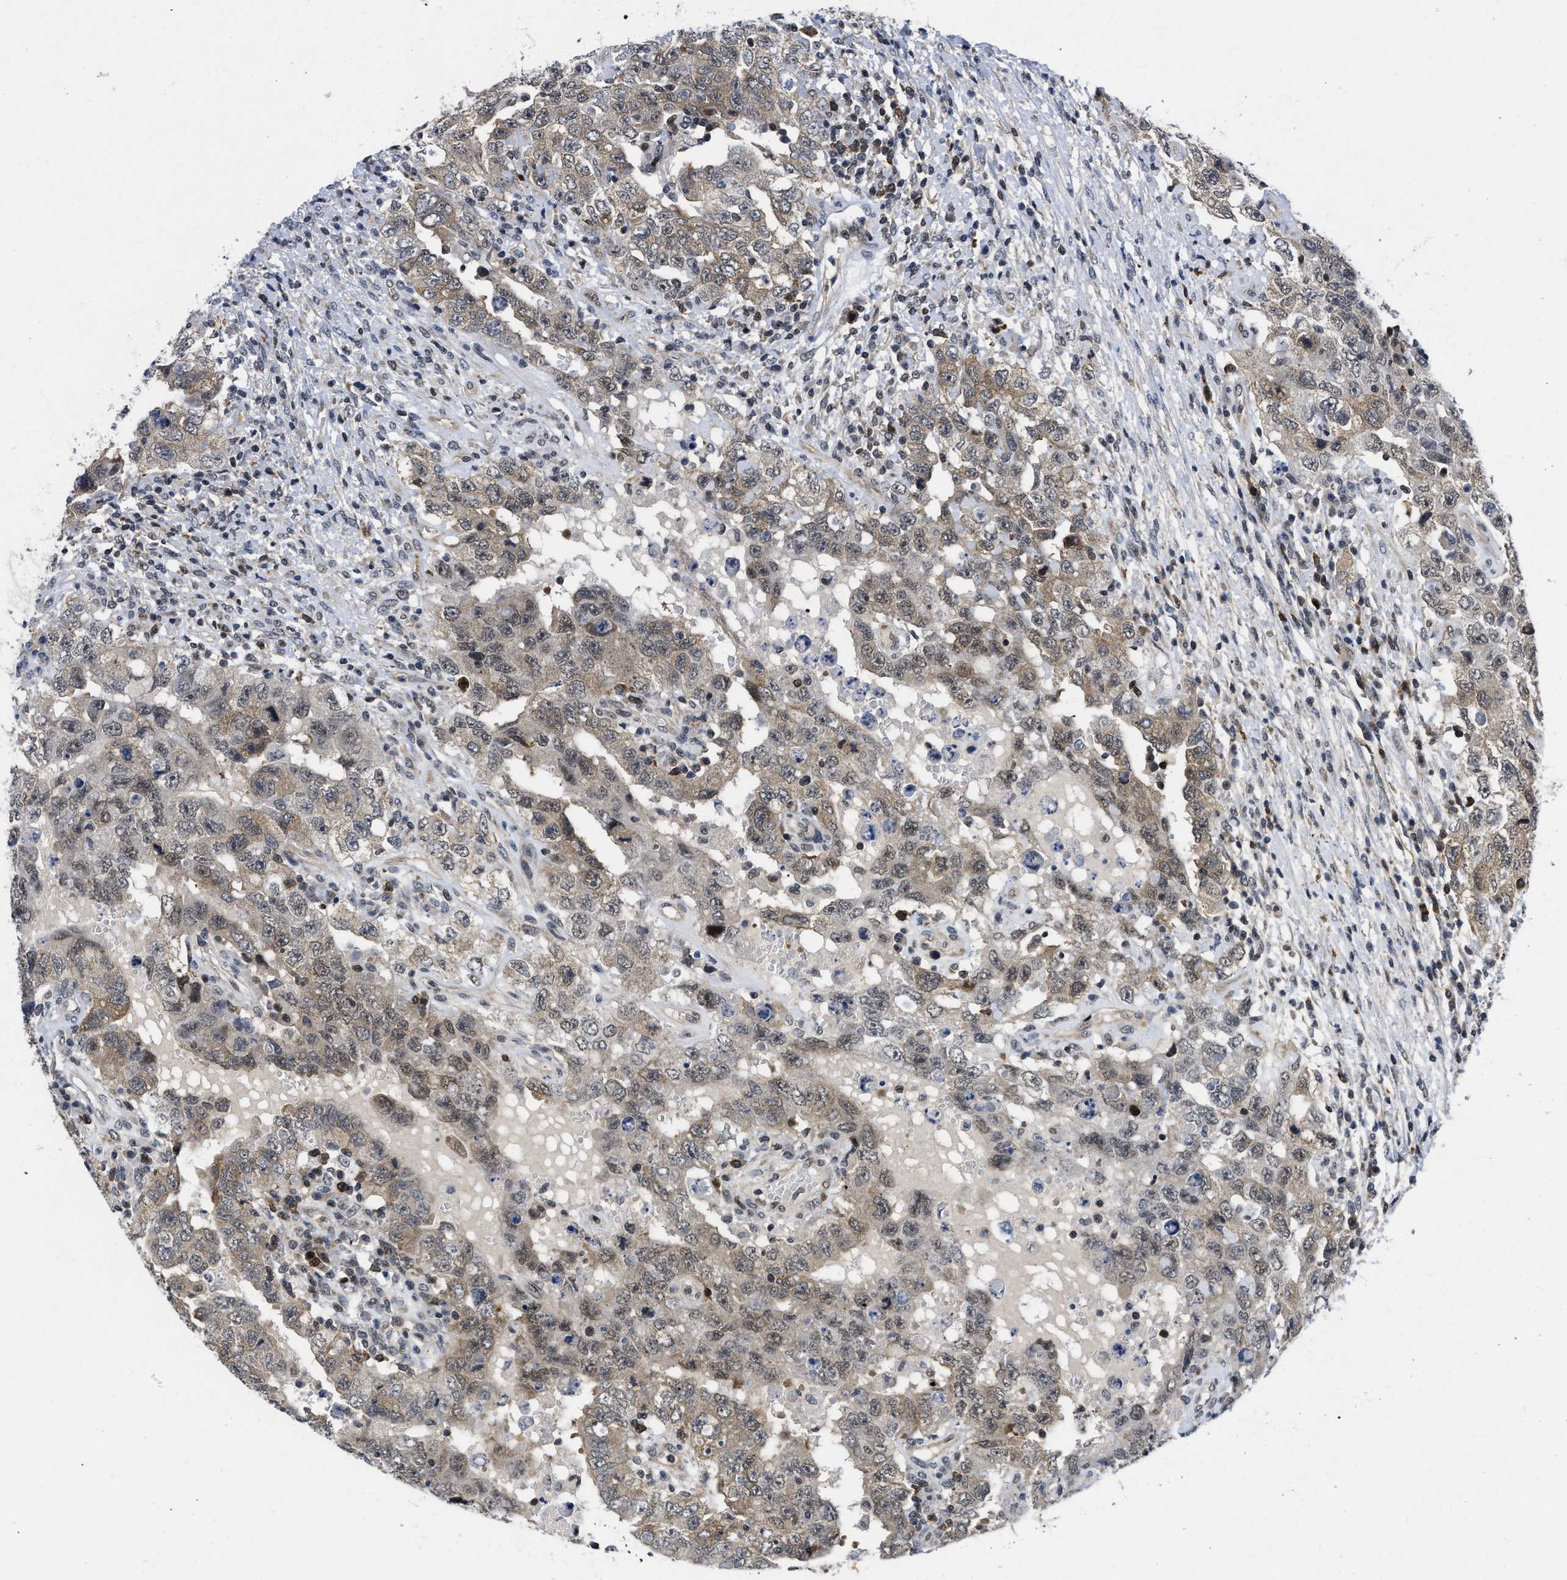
{"staining": {"intensity": "moderate", "quantity": ">75%", "location": "cytoplasmic/membranous"}, "tissue": "testis cancer", "cell_type": "Tumor cells", "image_type": "cancer", "snomed": [{"axis": "morphology", "description": "Carcinoma, Embryonal, NOS"}, {"axis": "topography", "description": "Testis"}], "caption": "Testis cancer stained for a protein (brown) displays moderate cytoplasmic/membranous positive expression in approximately >75% of tumor cells.", "gene": "HIF1A", "patient": {"sex": "male", "age": 26}}